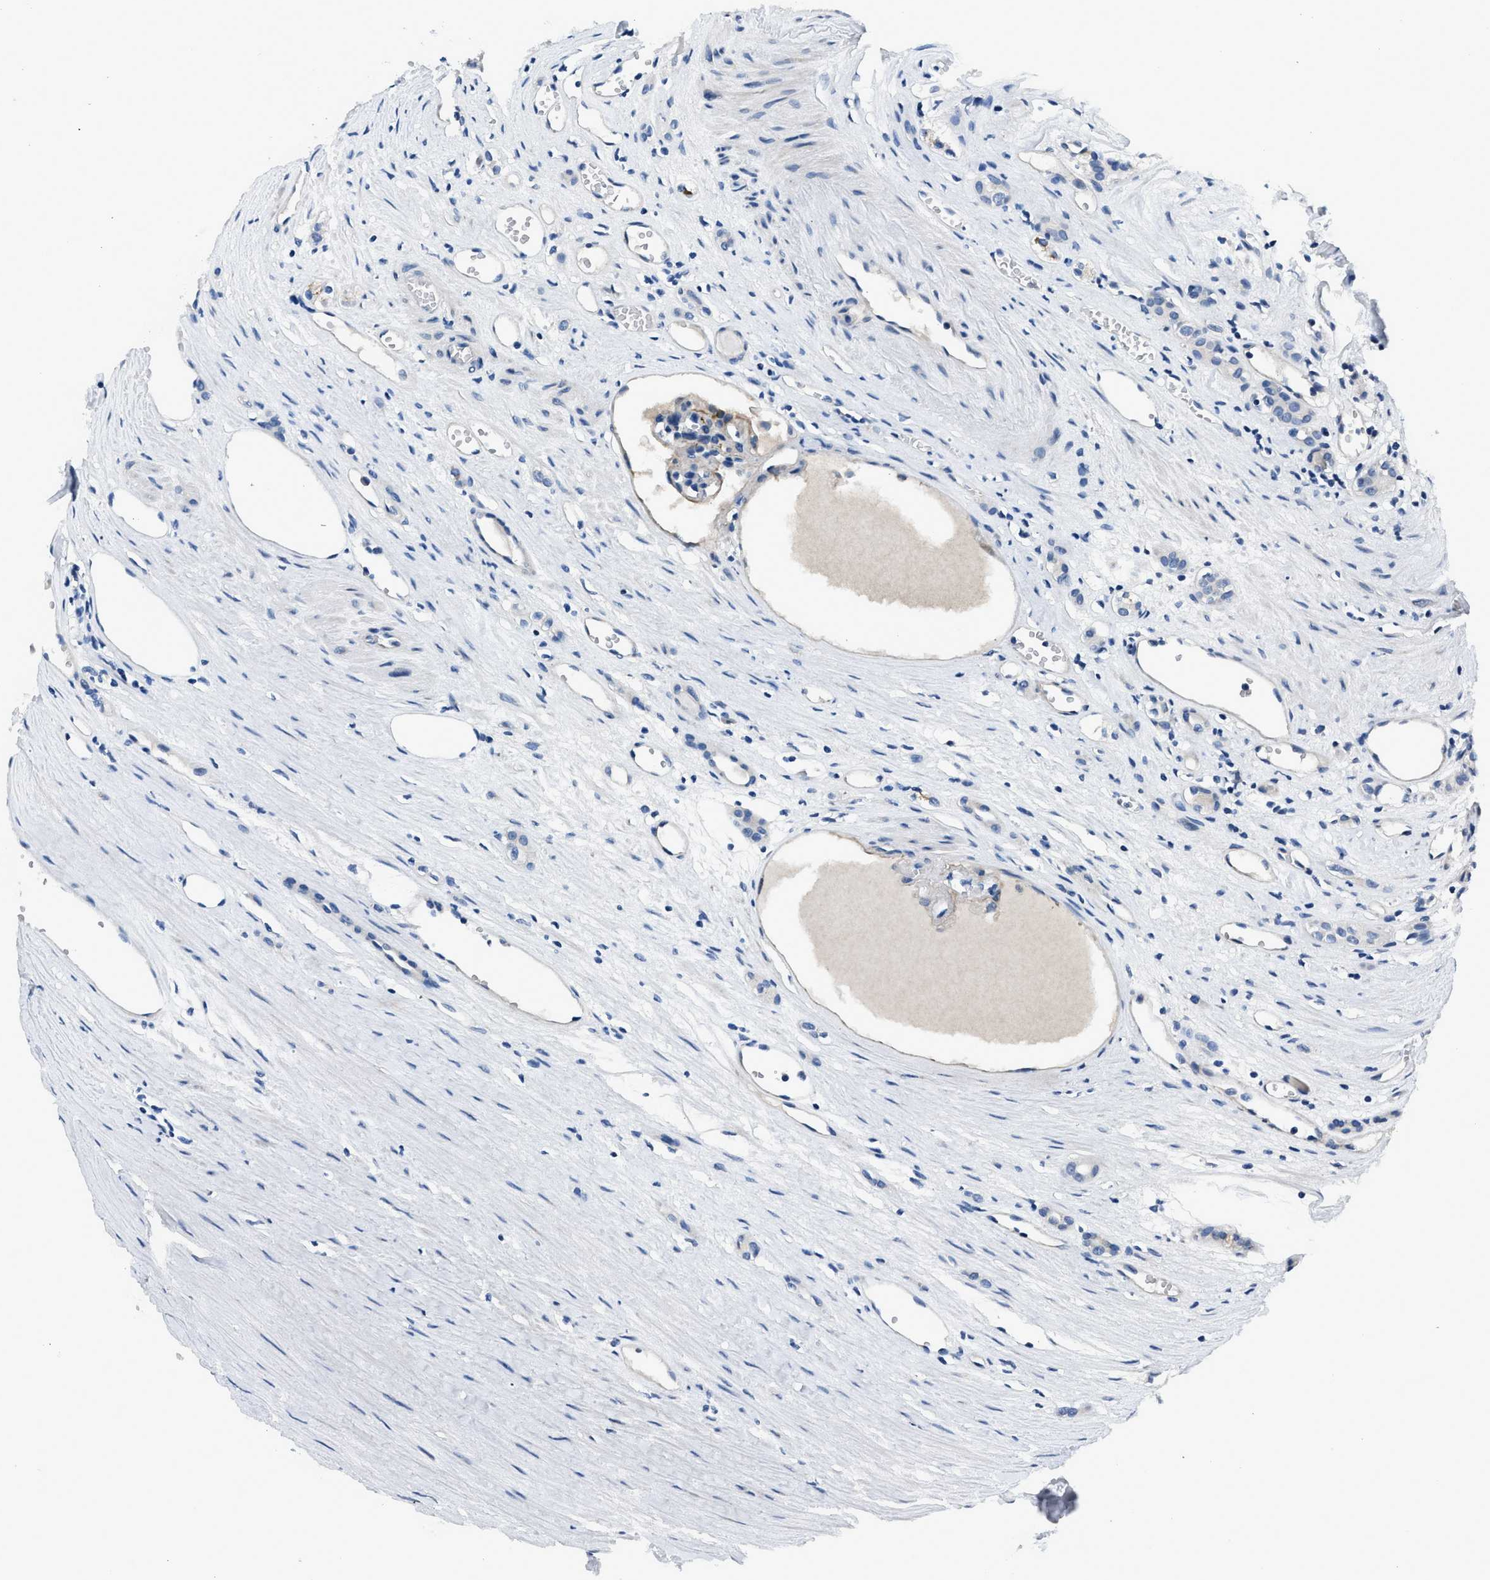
{"staining": {"intensity": "negative", "quantity": "none", "location": "none"}, "tissue": "renal cancer", "cell_type": "Tumor cells", "image_type": "cancer", "snomed": [{"axis": "morphology", "description": "Adenocarcinoma, NOS"}, {"axis": "topography", "description": "Kidney"}], "caption": "Tumor cells are negative for protein expression in human adenocarcinoma (renal).", "gene": "GJA3", "patient": {"sex": "male", "age": 56}}